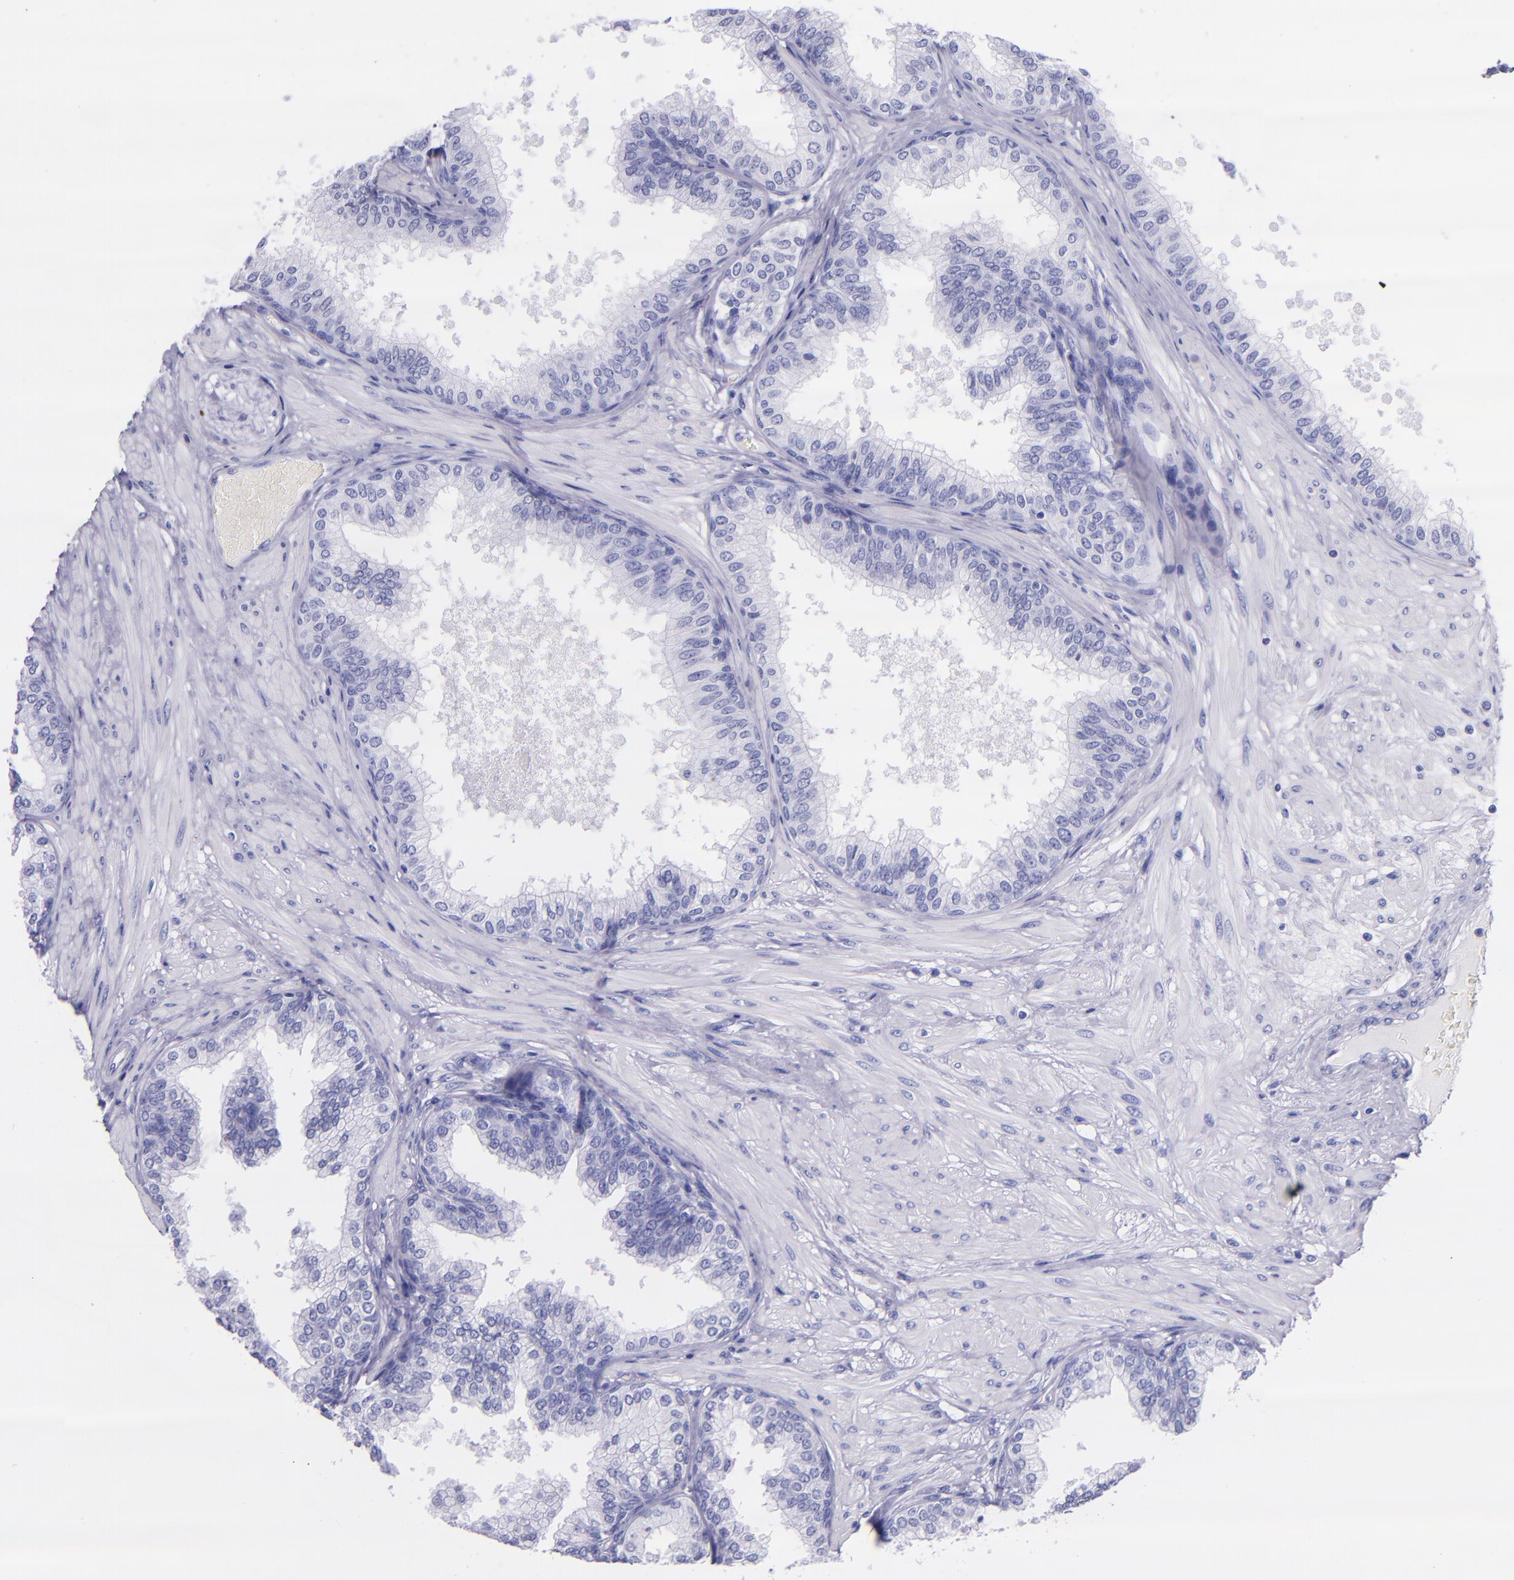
{"staining": {"intensity": "negative", "quantity": "none", "location": "none"}, "tissue": "prostate", "cell_type": "Glandular cells", "image_type": "normal", "snomed": [{"axis": "morphology", "description": "Normal tissue, NOS"}, {"axis": "topography", "description": "Prostate"}], "caption": "IHC of normal human prostate exhibits no positivity in glandular cells.", "gene": "MBP", "patient": {"sex": "male", "age": 60}}